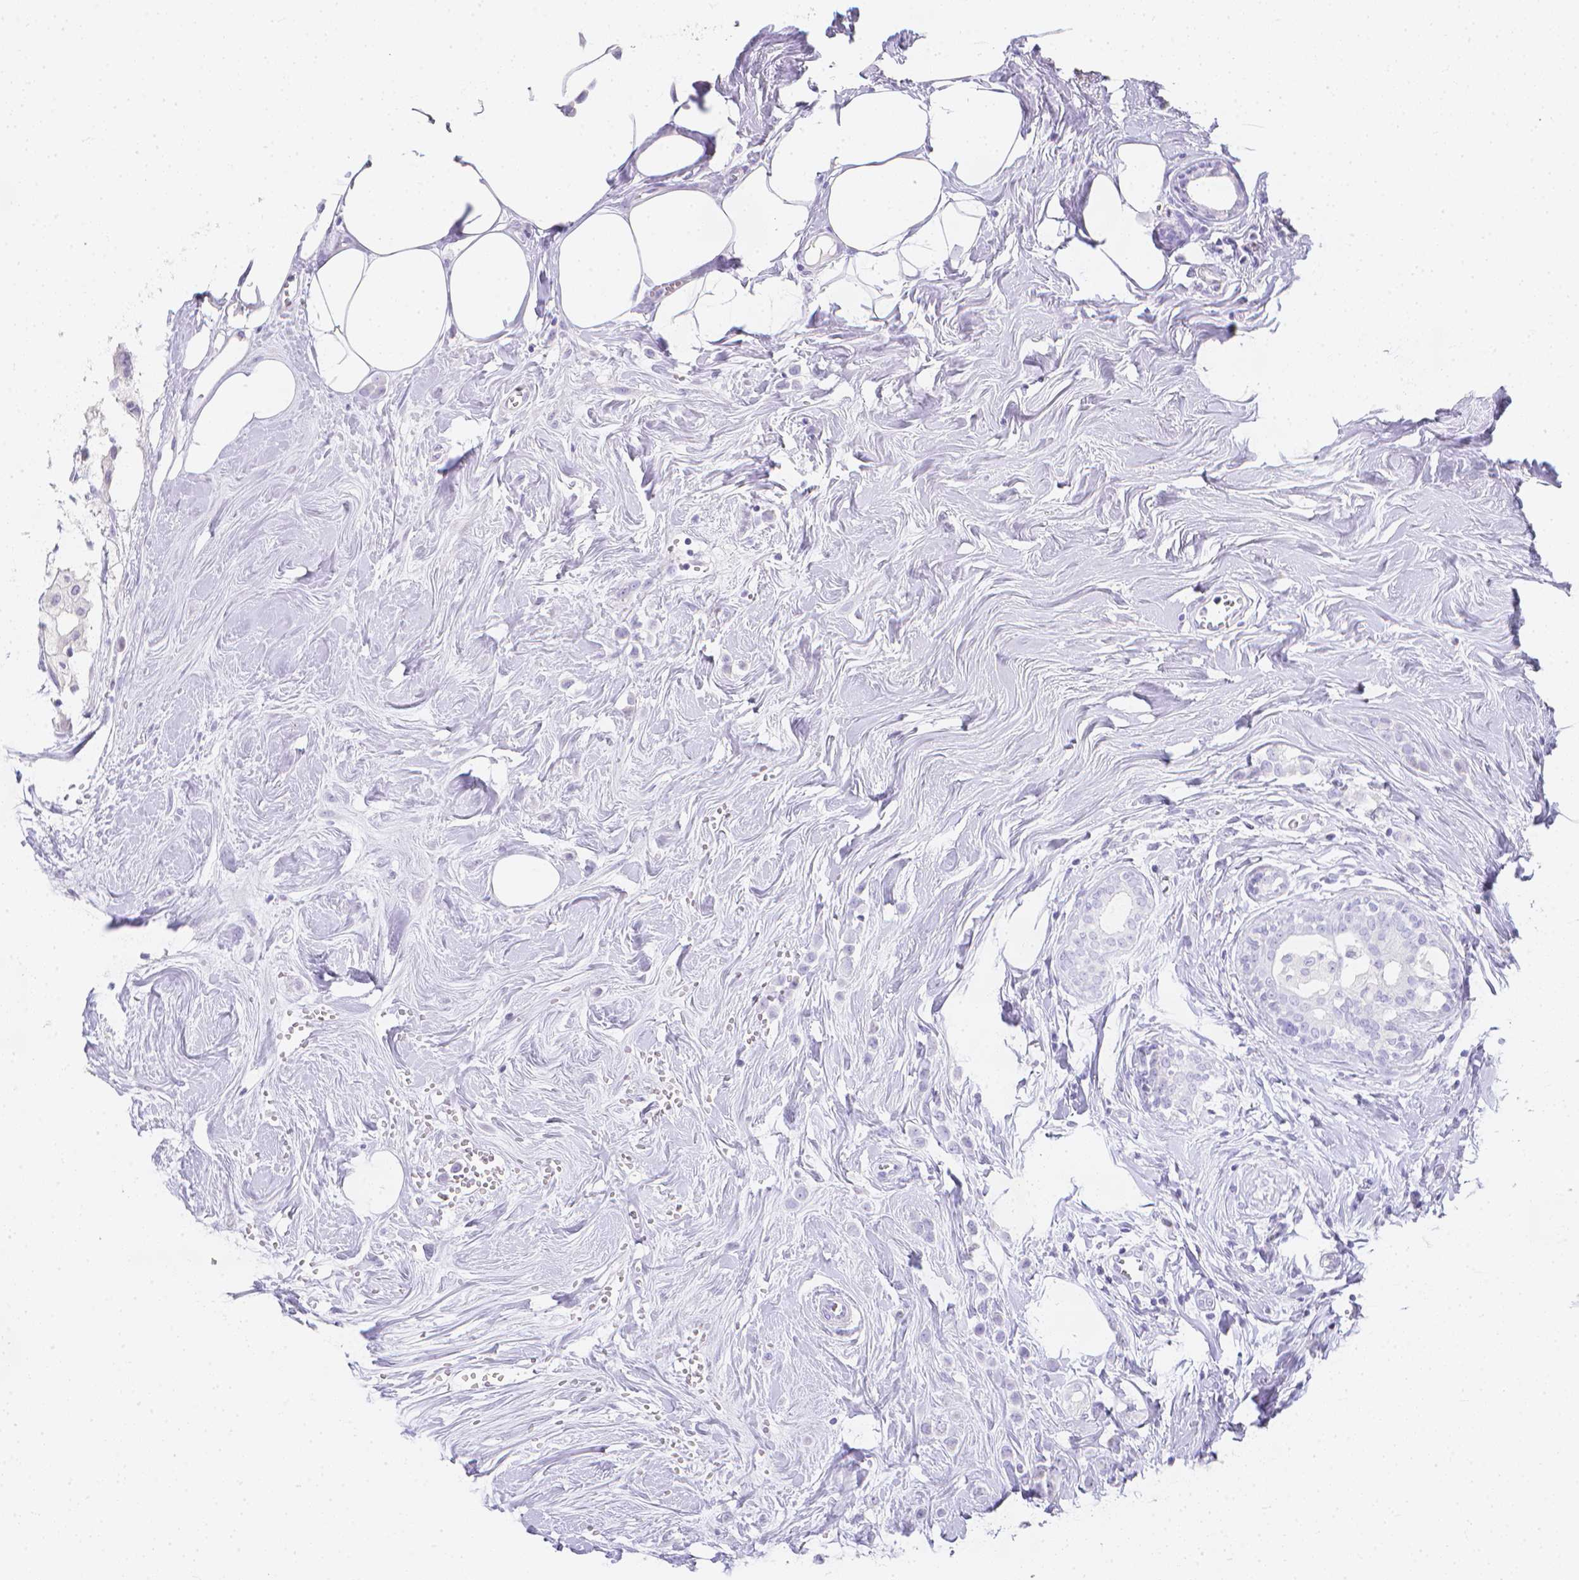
{"staining": {"intensity": "negative", "quantity": "none", "location": "none"}, "tissue": "breast cancer", "cell_type": "Tumor cells", "image_type": "cancer", "snomed": [{"axis": "morphology", "description": "Duct carcinoma"}, {"axis": "topography", "description": "Breast"}], "caption": "This is a histopathology image of IHC staining of breast cancer, which shows no staining in tumor cells.", "gene": "LGALS4", "patient": {"sex": "female", "age": 80}}